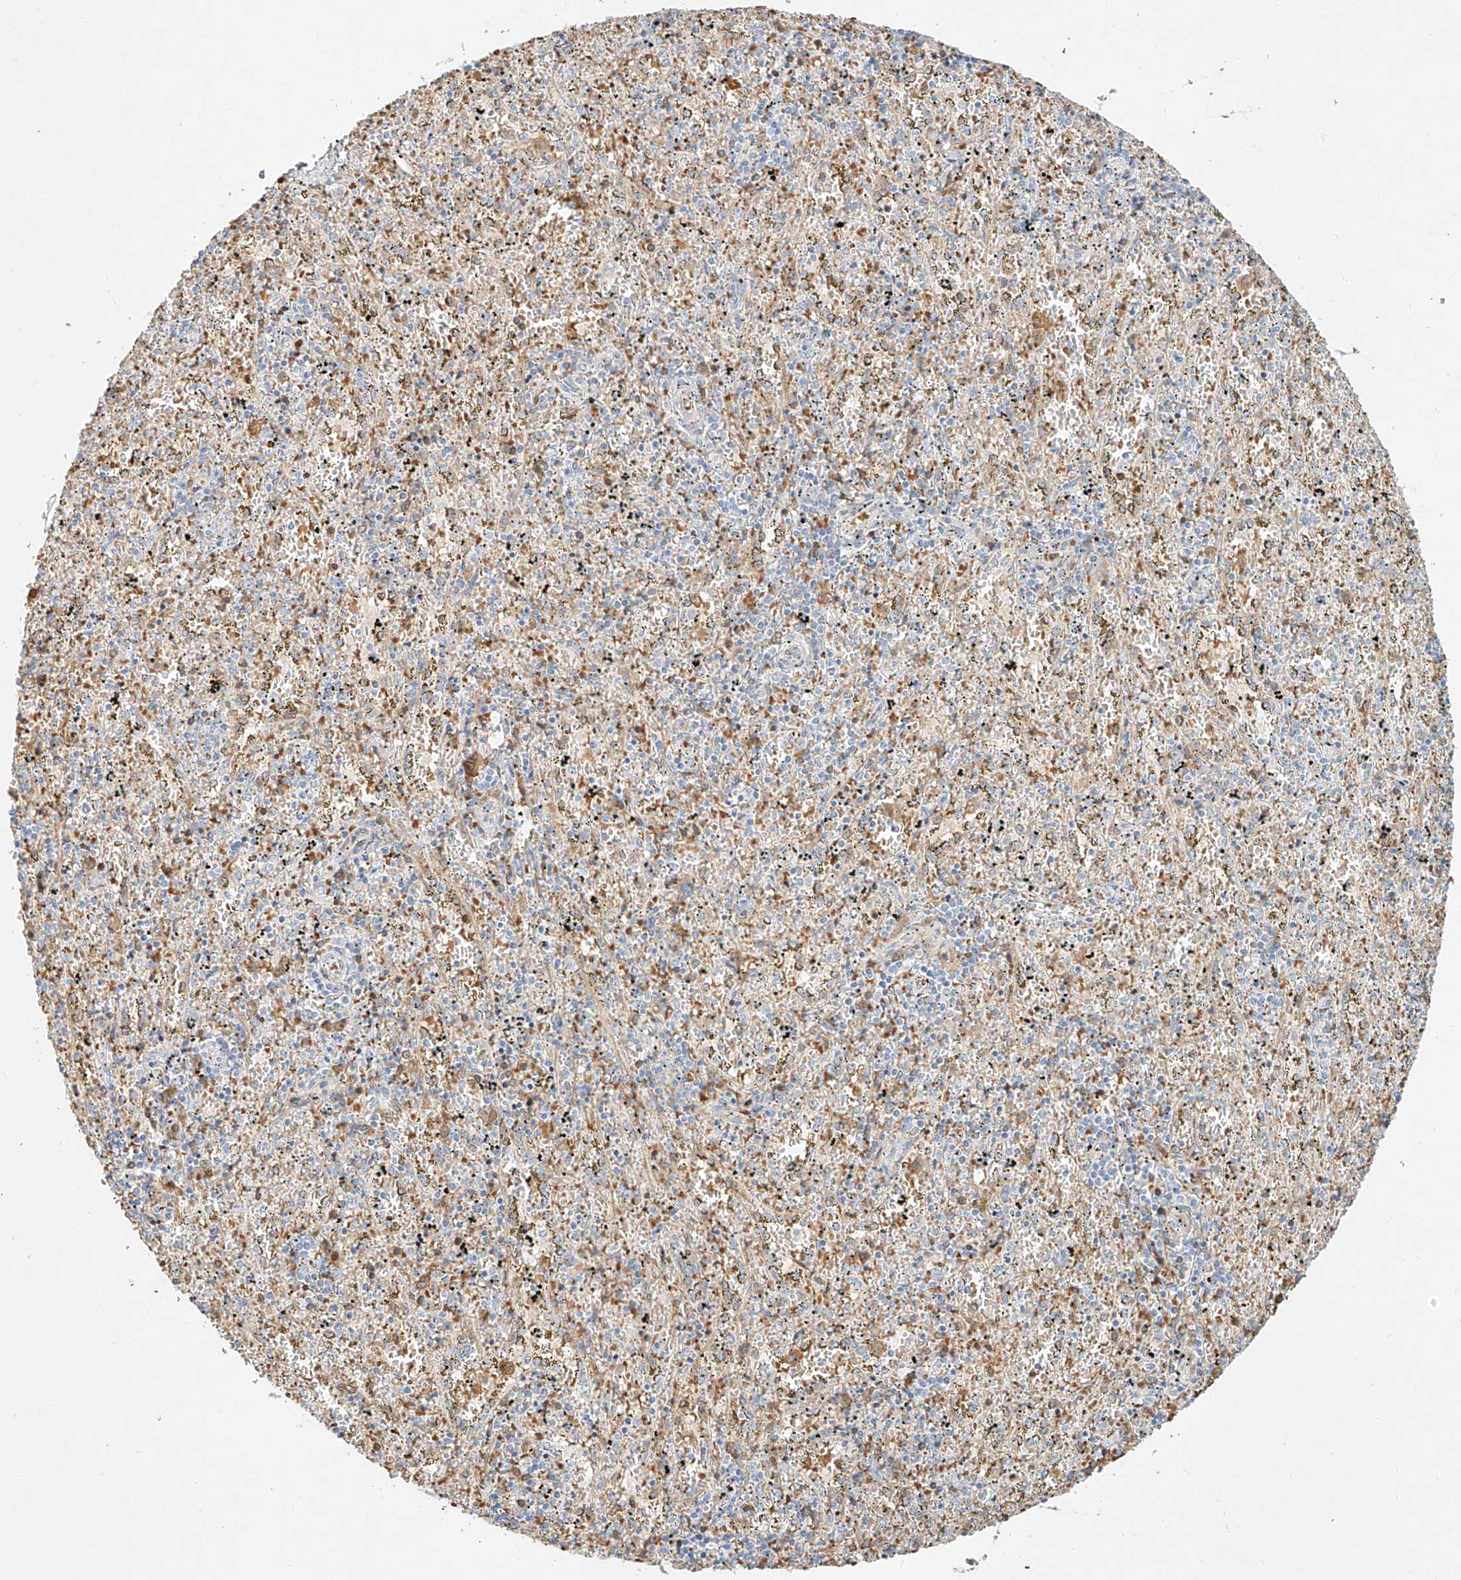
{"staining": {"intensity": "negative", "quantity": "none", "location": "none"}, "tissue": "spleen", "cell_type": "Cells in red pulp", "image_type": "normal", "snomed": [{"axis": "morphology", "description": "Normal tissue, NOS"}, {"axis": "topography", "description": "Spleen"}], "caption": "Cells in red pulp show no significant expression in unremarkable spleen.", "gene": "SYTL3", "patient": {"sex": "male", "age": 11}}